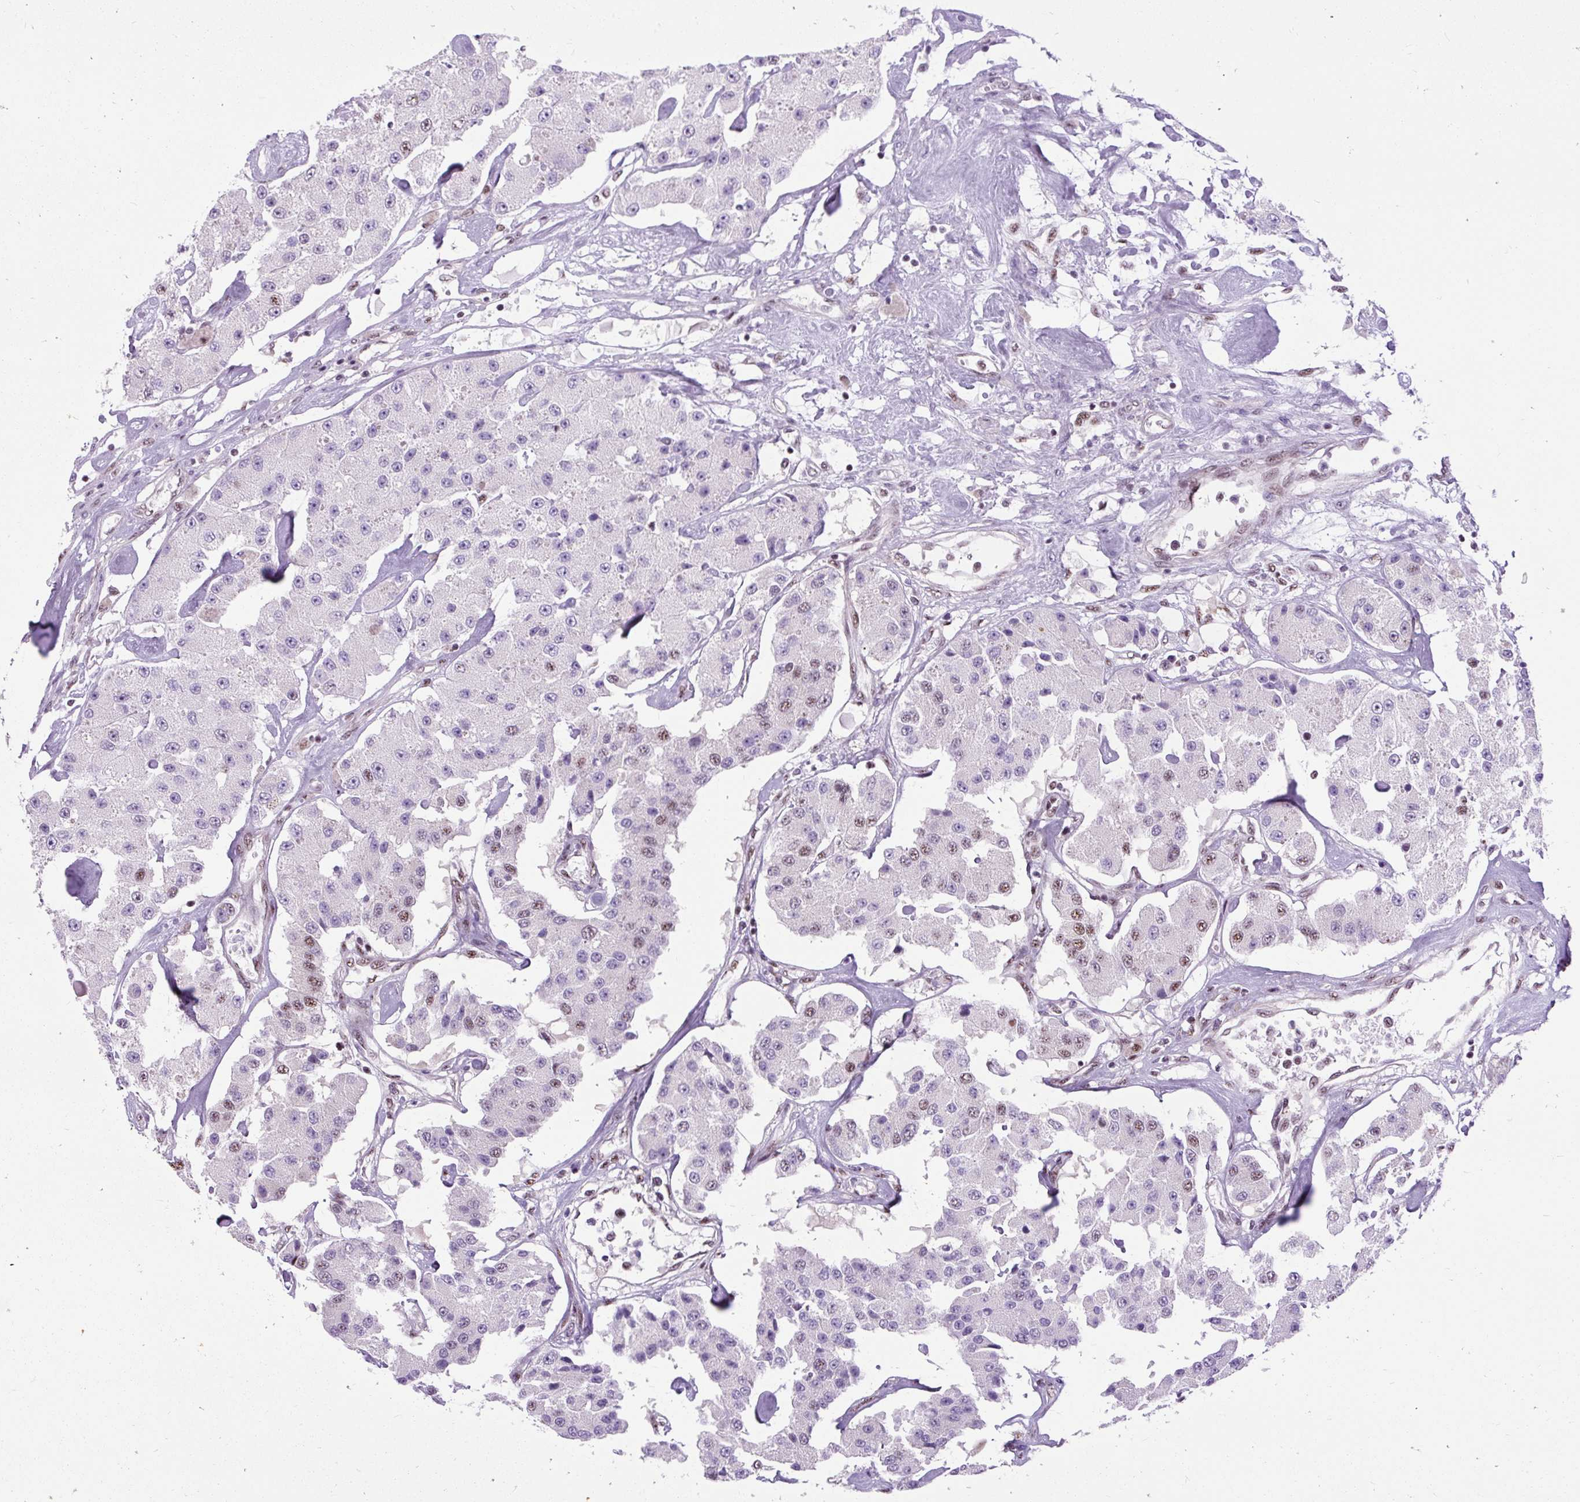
{"staining": {"intensity": "negative", "quantity": "none", "location": "none"}, "tissue": "carcinoid", "cell_type": "Tumor cells", "image_type": "cancer", "snomed": [{"axis": "morphology", "description": "Carcinoid, malignant, NOS"}, {"axis": "topography", "description": "Pancreas"}], "caption": "Protein analysis of malignant carcinoid demonstrates no significant expression in tumor cells. (DAB immunohistochemistry (IHC) visualized using brightfield microscopy, high magnification).", "gene": "SMC5", "patient": {"sex": "male", "age": 41}}